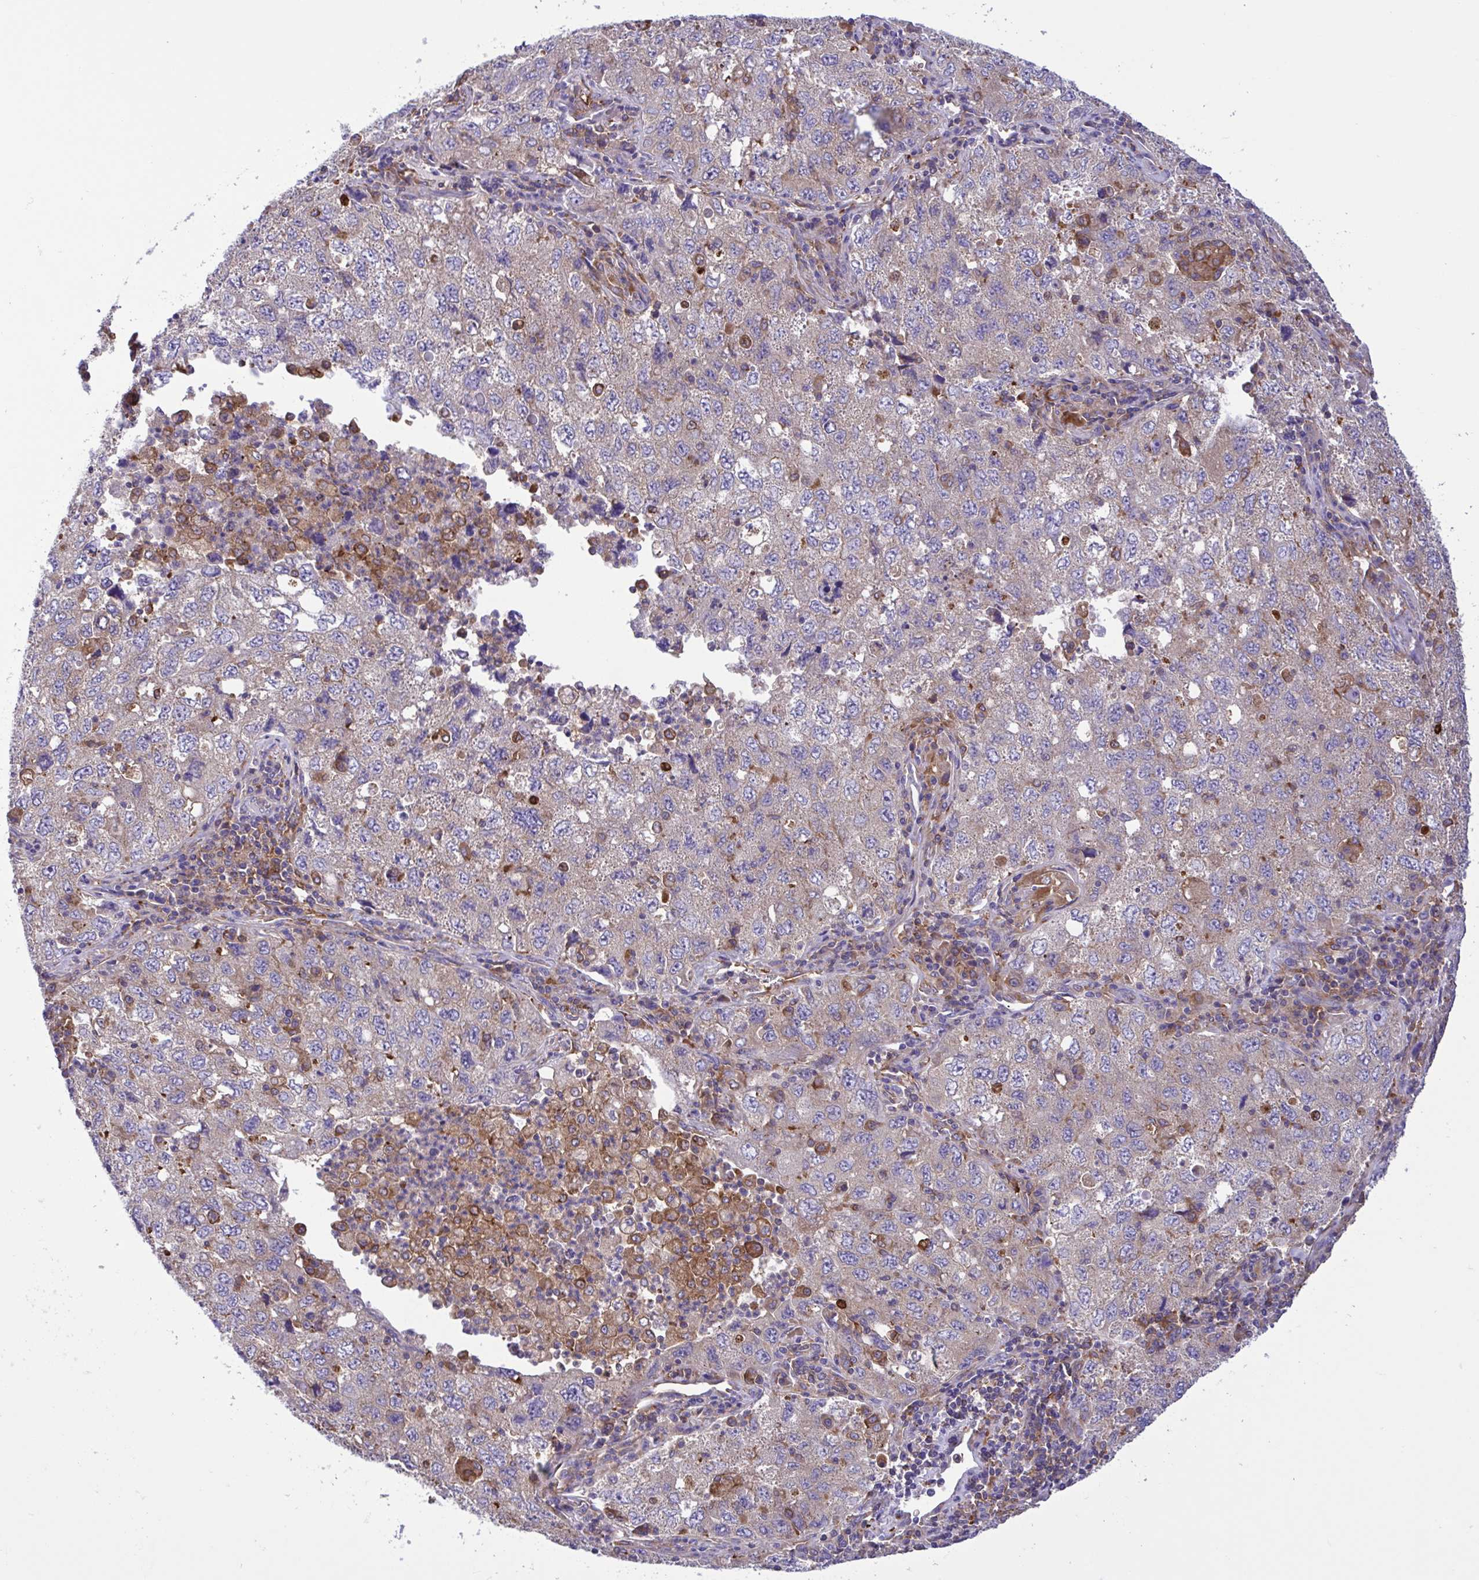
{"staining": {"intensity": "moderate", "quantity": "<25%", "location": "cytoplasmic/membranous"}, "tissue": "lung cancer", "cell_type": "Tumor cells", "image_type": "cancer", "snomed": [{"axis": "morphology", "description": "Adenocarcinoma, NOS"}, {"axis": "topography", "description": "Lung"}], "caption": "Immunohistochemical staining of human lung adenocarcinoma exhibits moderate cytoplasmic/membranous protein positivity in approximately <25% of tumor cells.", "gene": "OR51M1", "patient": {"sex": "female", "age": 57}}